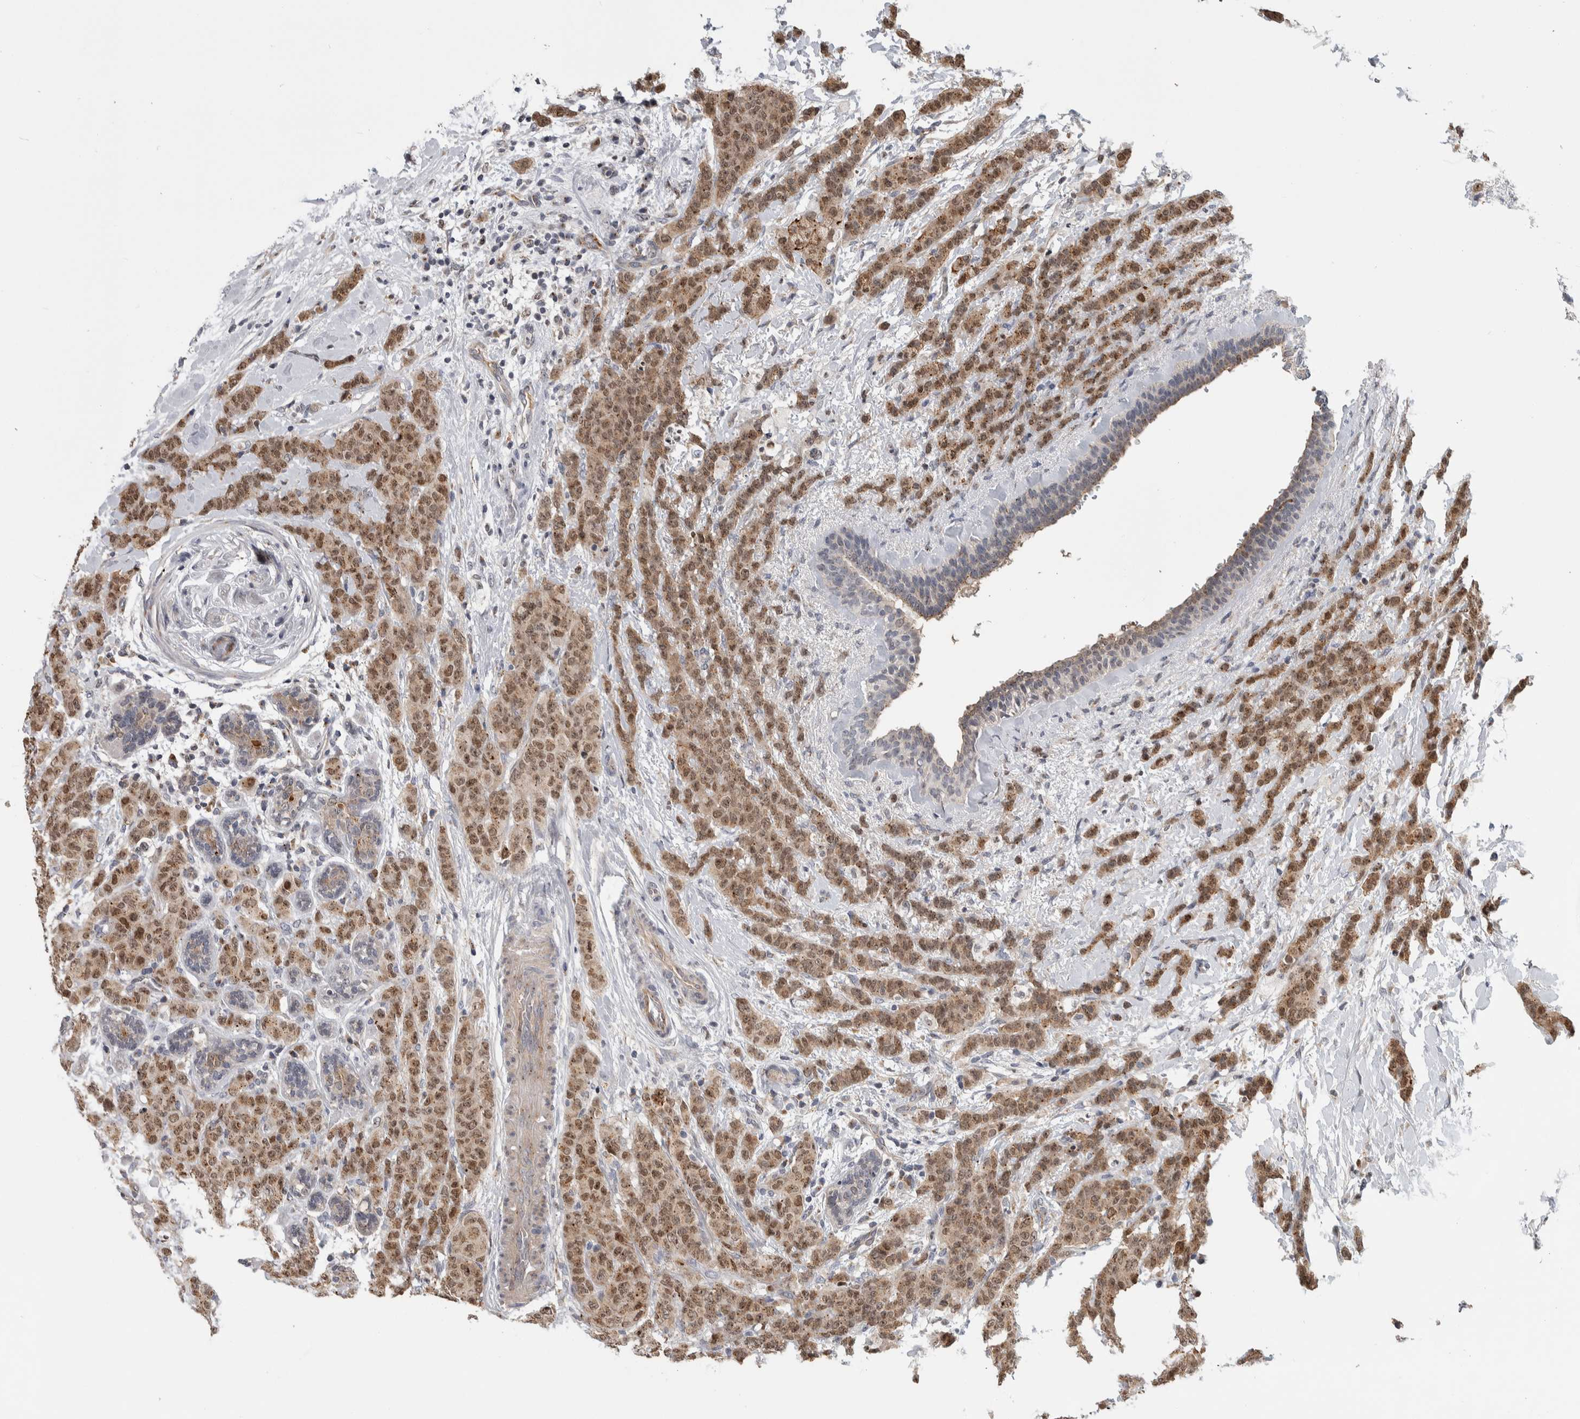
{"staining": {"intensity": "moderate", "quantity": ">75%", "location": "cytoplasmic/membranous,nuclear"}, "tissue": "breast cancer", "cell_type": "Tumor cells", "image_type": "cancer", "snomed": [{"axis": "morphology", "description": "Normal tissue, NOS"}, {"axis": "morphology", "description": "Duct carcinoma"}, {"axis": "topography", "description": "Breast"}], "caption": "This micrograph displays infiltrating ductal carcinoma (breast) stained with IHC to label a protein in brown. The cytoplasmic/membranous and nuclear of tumor cells show moderate positivity for the protein. Nuclei are counter-stained blue.", "gene": "MSL1", "patient": {"sex": "female", "age": 40}}